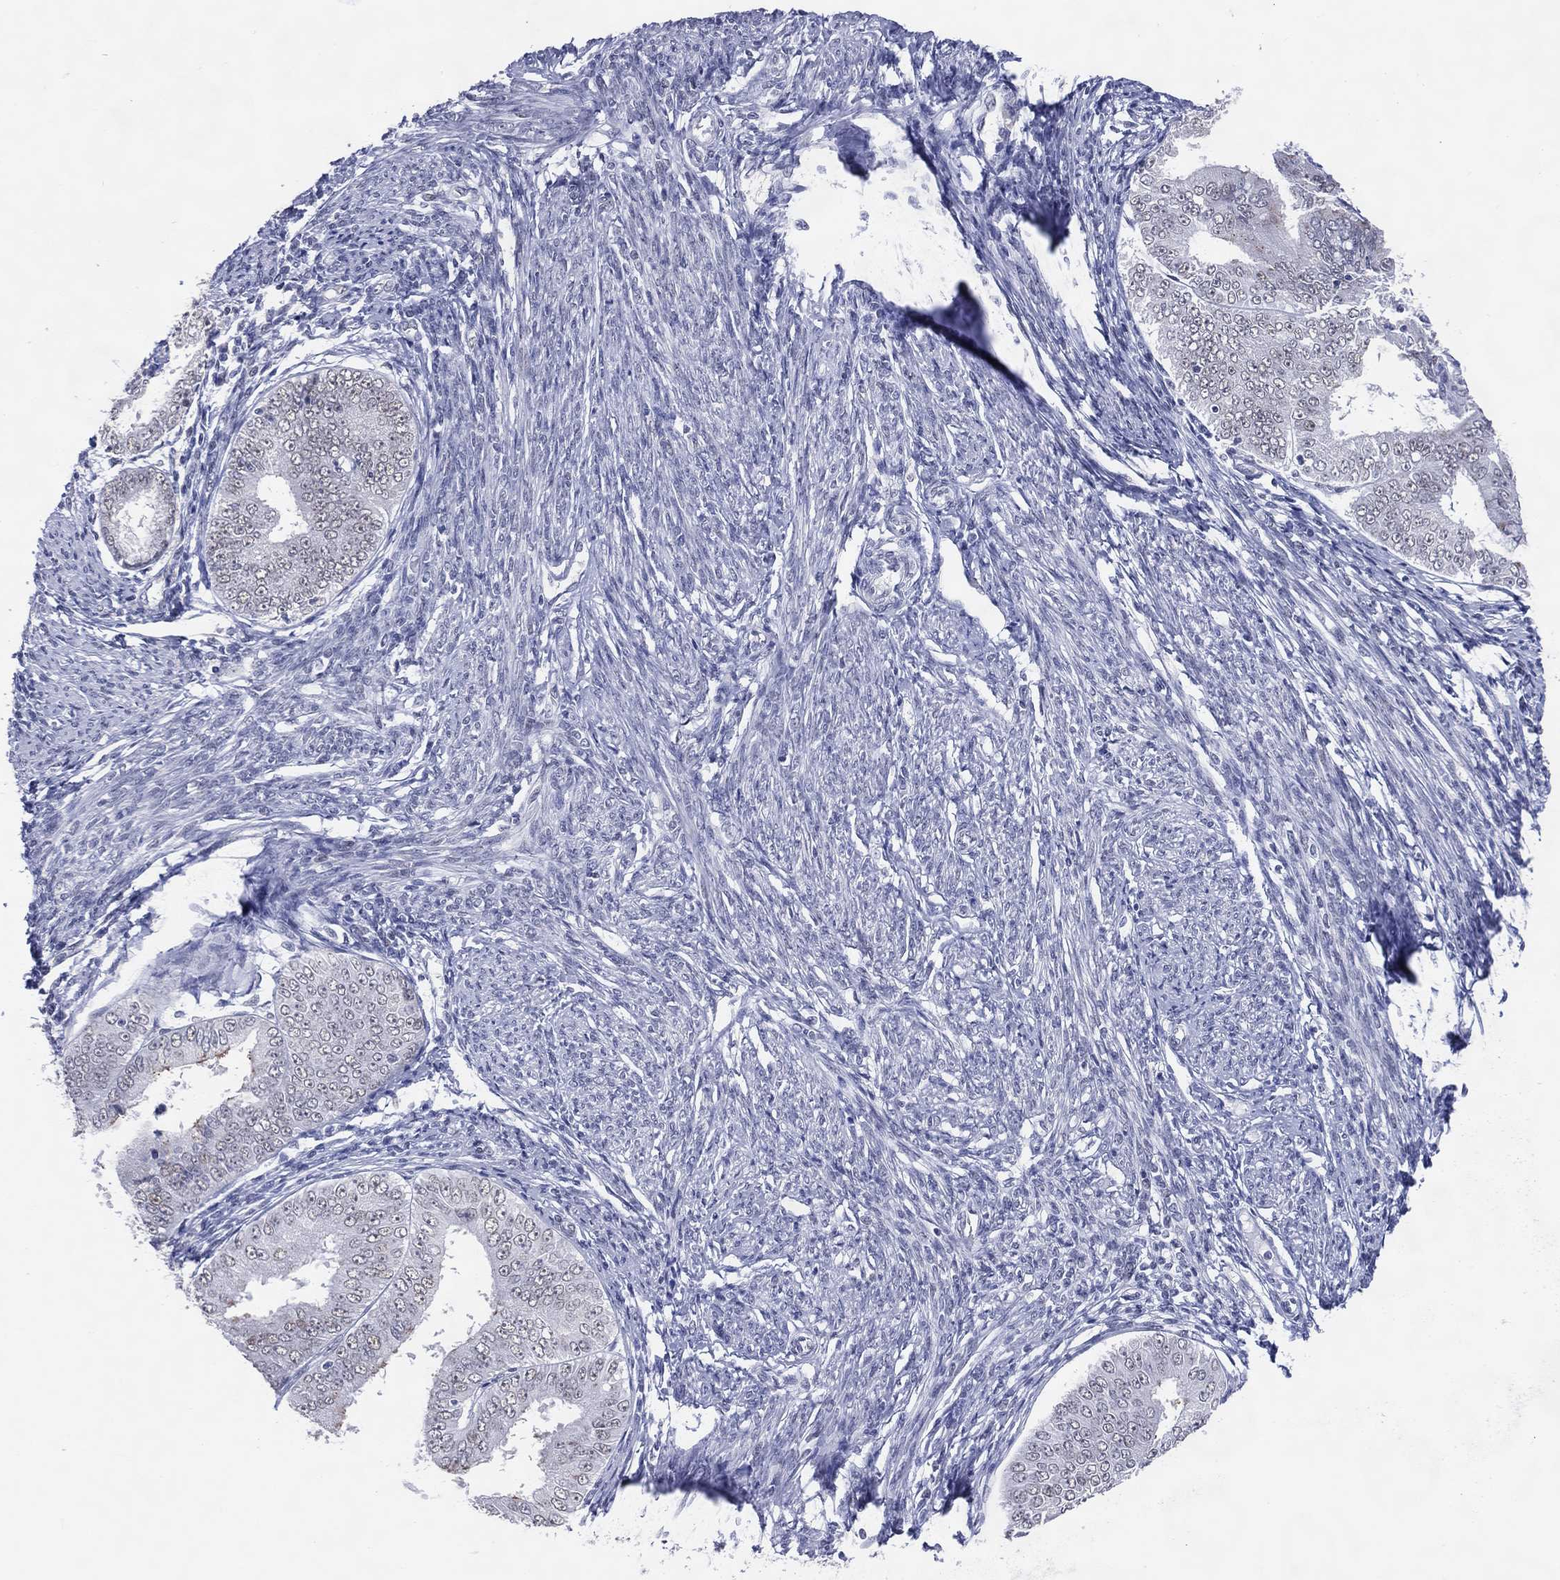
{"staining": {"intensity": "negative", "quantity": "none", "location": "none"}, "tissue": "endometrial cancer", "cell_type": "Tumor cells", "image_type": "cancer", "snomed": [{"axis": "morphology", "description": "Adenocarcinoma, NOS"}, {"axis": "topography", "description": "Endometrium"}], "caption": "The IHC photomicrograph has no significant positivity in tumor cells of endometrial adenocarcinoma tissue.", "gene": "CFAP58", "patient": {"sex": "female", "age": 63}}